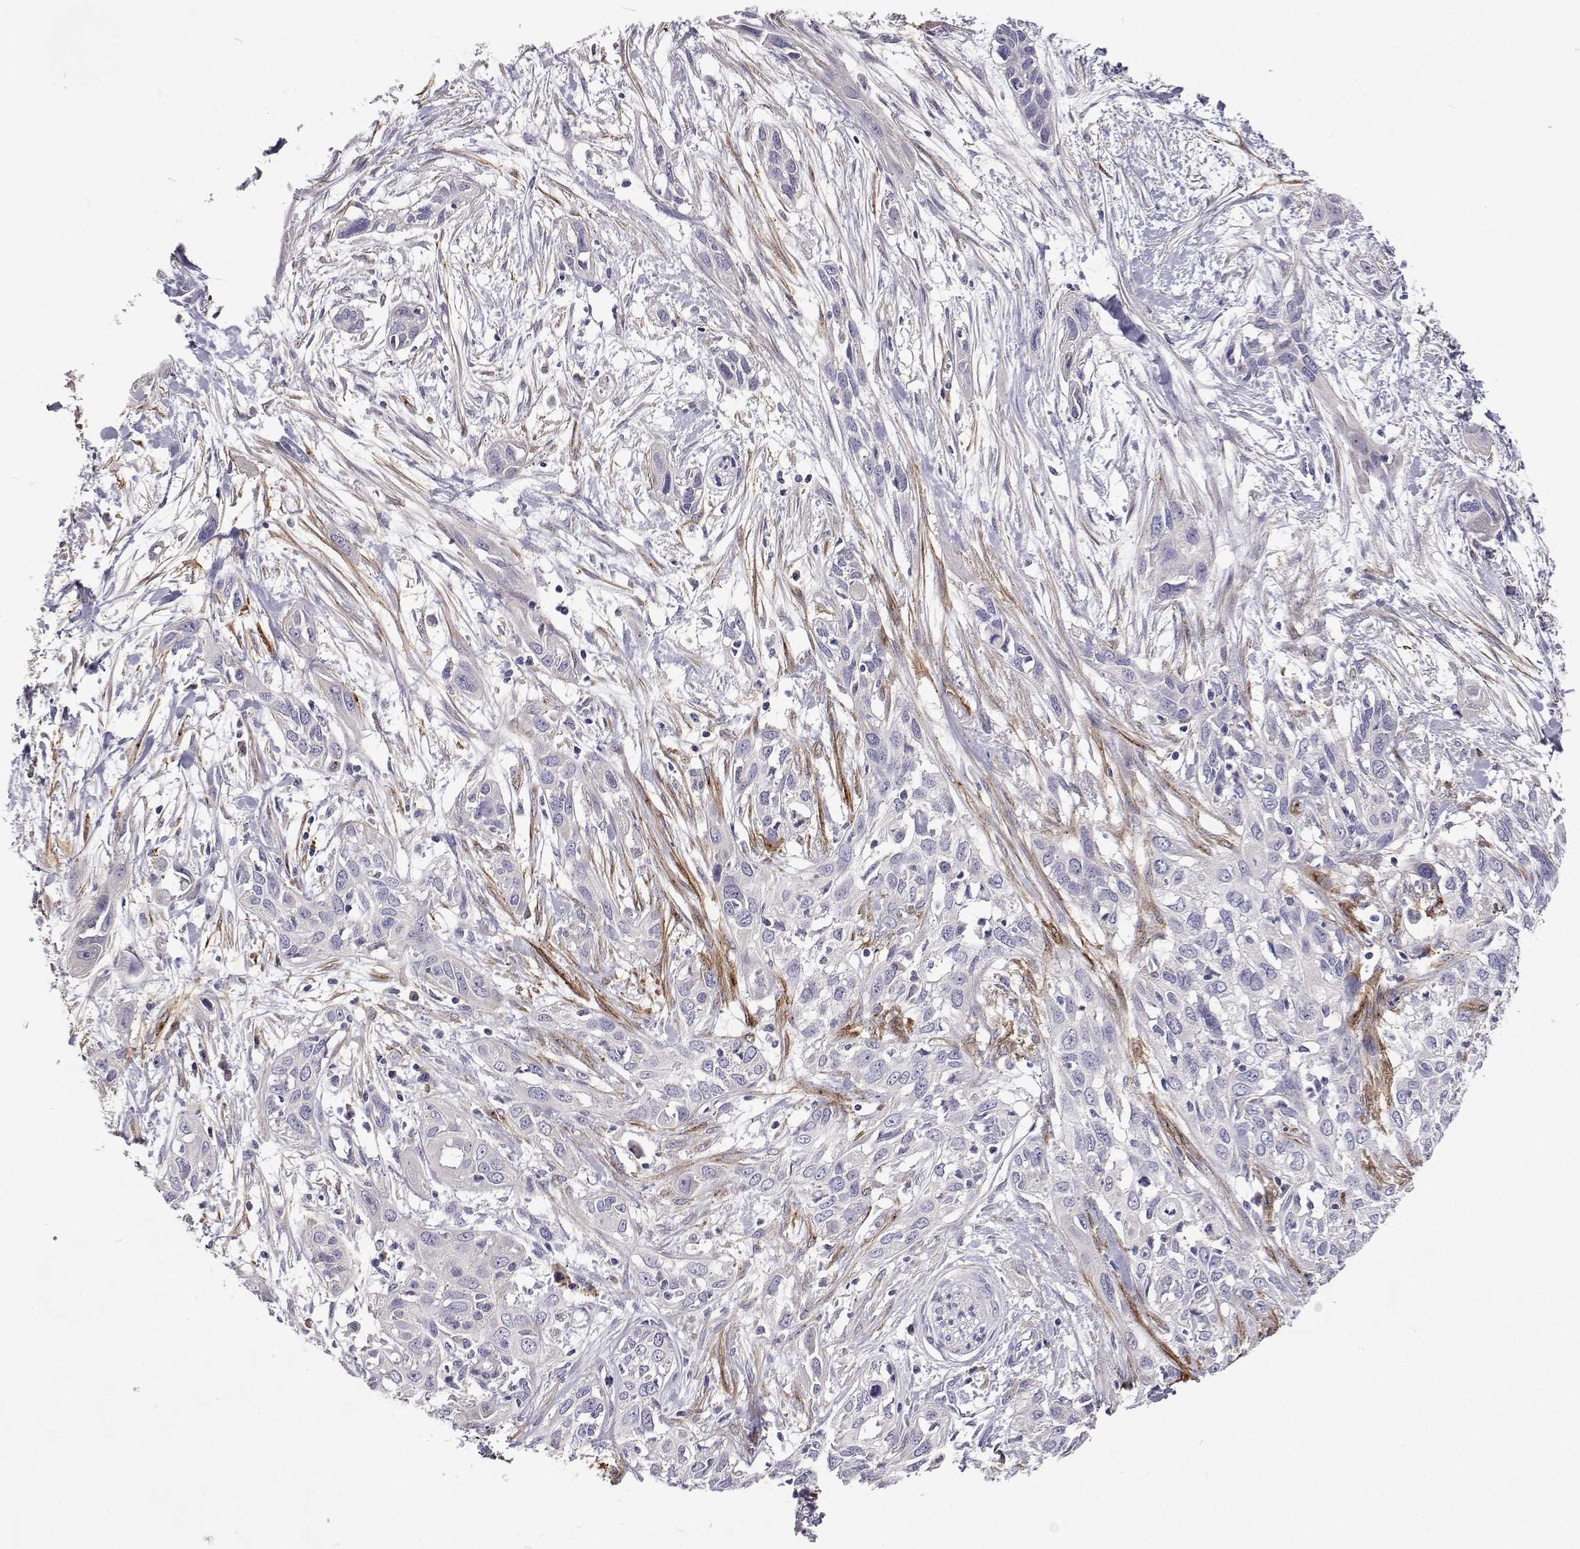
{"staining": {"intensity": "negative", "quantity": "none", "location": "none"}, "tissue": "pancreatic cancer", "cell_type": "Tumor cells", "image_type": "cancer", "snomed": [{"axis": "morphology", "description": "Adenocarcinoma, NOS"}, {"axis": "topography", "description": "Pancreas"}], "caption": "Human adenocarcinoma (pancreatic) stained for a protein using immunohistochemistry shows no positivity in tumor cells.", "gene": "NPR3", "patient": {"sex": "female", "age": 55}}